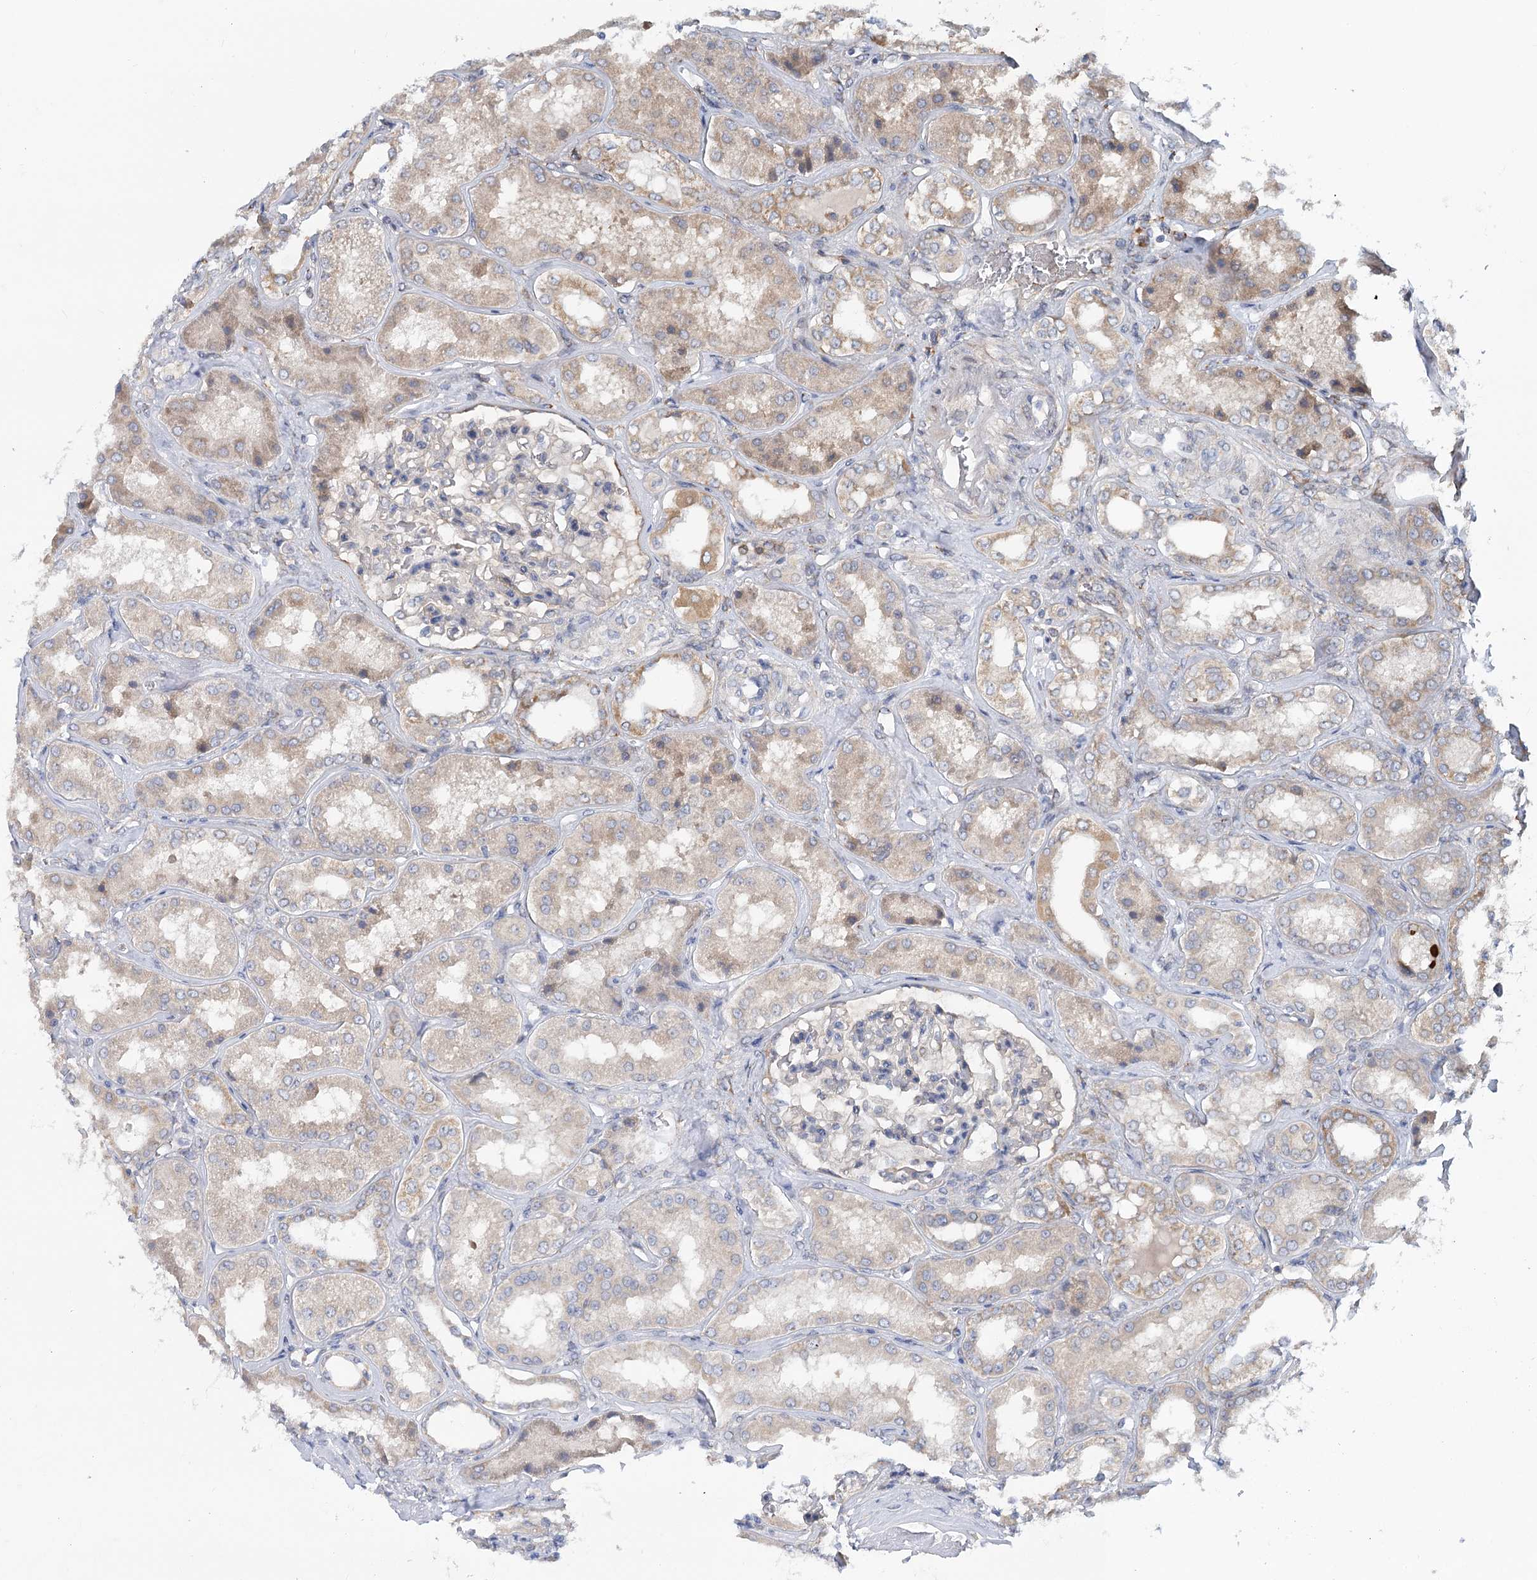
{"staining": {"intensity": "negative", "quantity": "none", "location": "none"}, "tissue": "kidney", "cell_type": "Cells in glomeruli", "image_type": "normal", "snomed": [{"axis": "morphology", "description": "Normal tissue, NOS"}, {"axis": "topography", "description": "Kidney"}], "caption": "DAB immunohistochemical staining of unremarkable kidney displays no significant positivity in cells in glomeruli. (DAB IHC with hematoxylin counter stain).", "gene": "CIB4", "patient": {"sex": "female", "age": 56}}